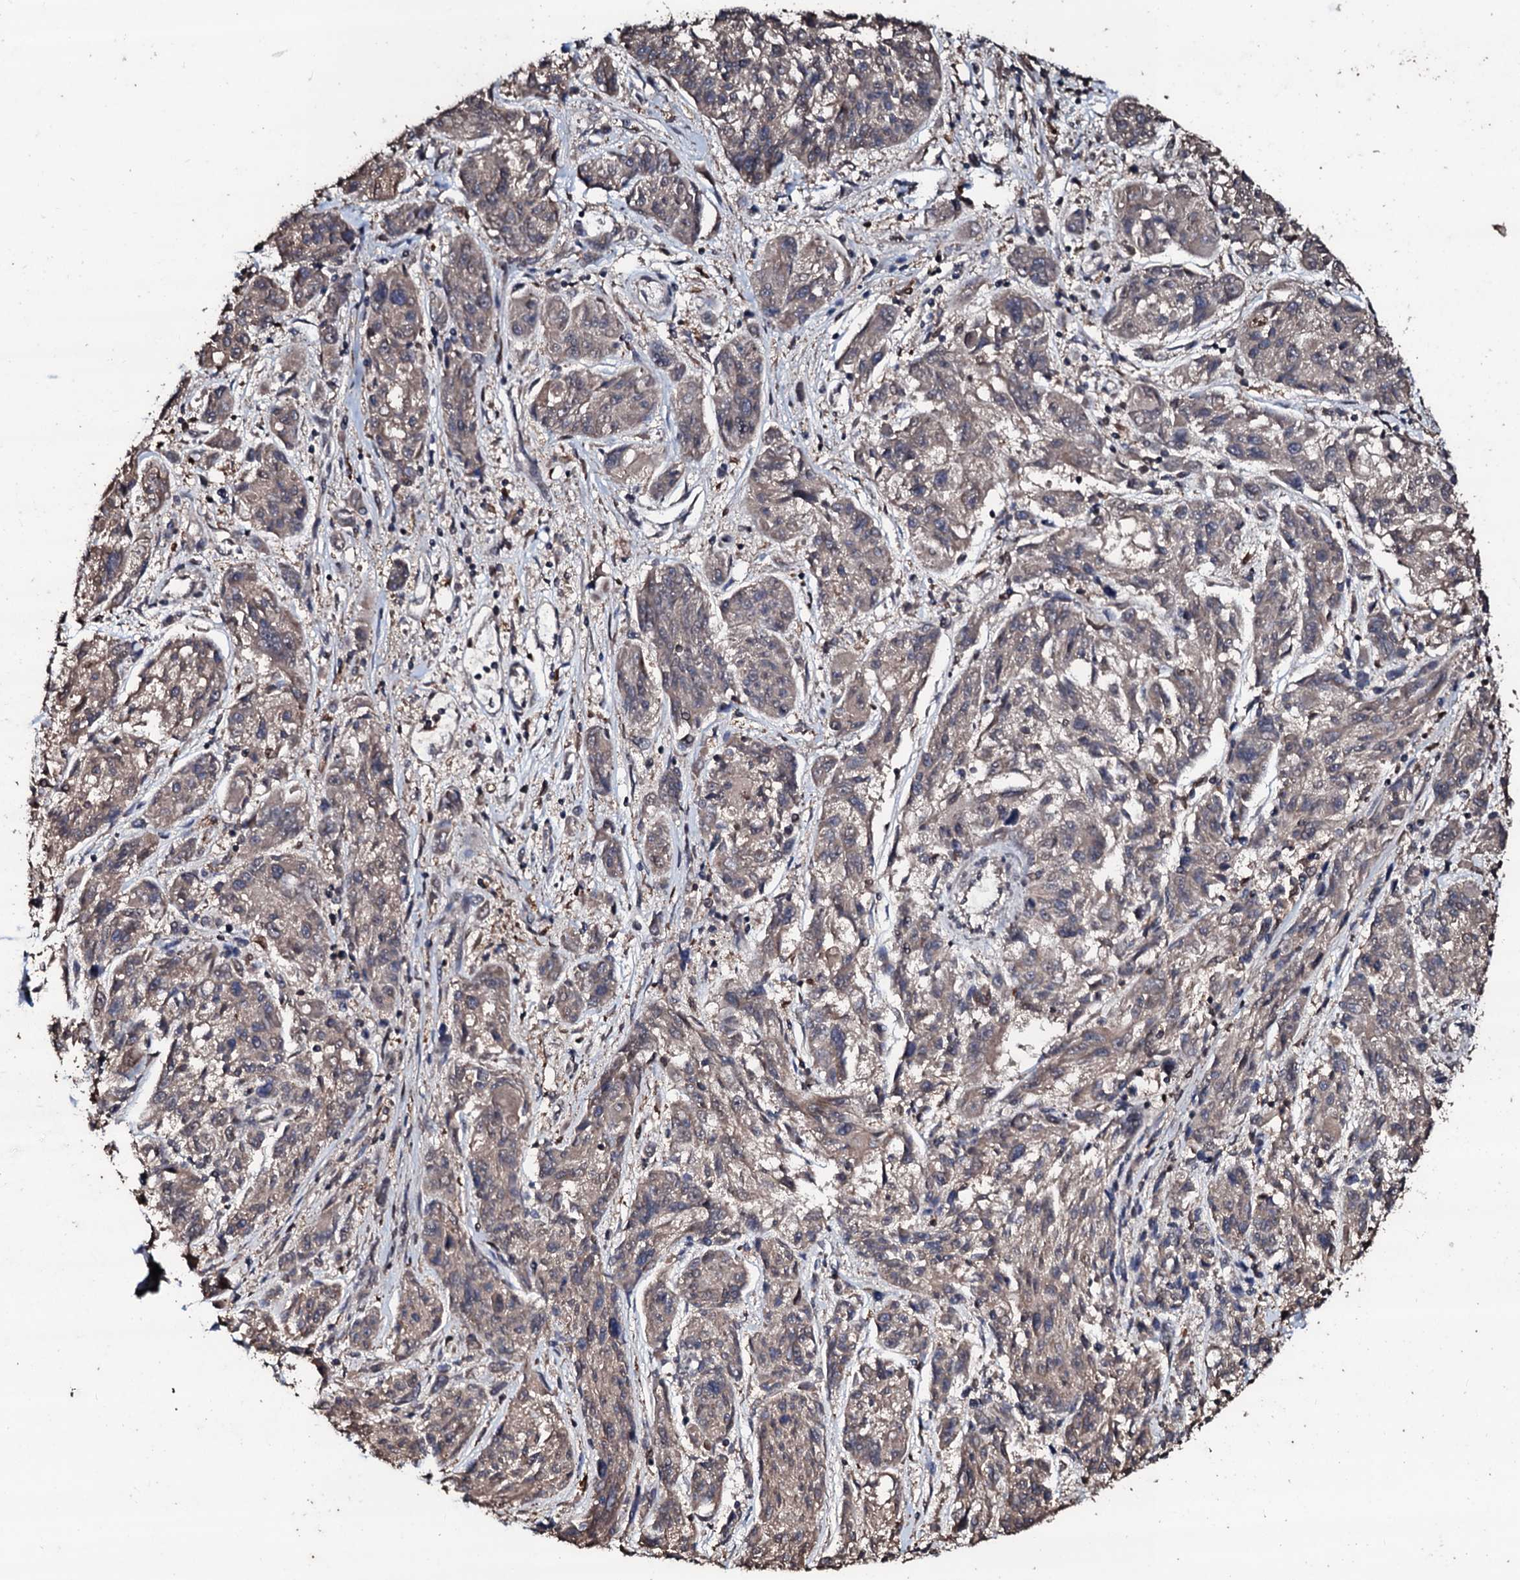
{"staining": {"intensity": "weak", "quantity": "<25%", "location": "cytoplasmic/membranous"}, "tissue": "melanoma", "cell_type": "Tumor cells", "image_type": "cancer", "snomed": [{"axis": "morphology", "description": "Malignant melanoma, NOS"}, {"axis": "topography", "description": "Skin"}], "caption": "This is an immunohistochemistry image of melanoma. There is no staining in tumor cells.", "gene": "SDHAF2", "patient": {"sex": "male", "age": 53}}